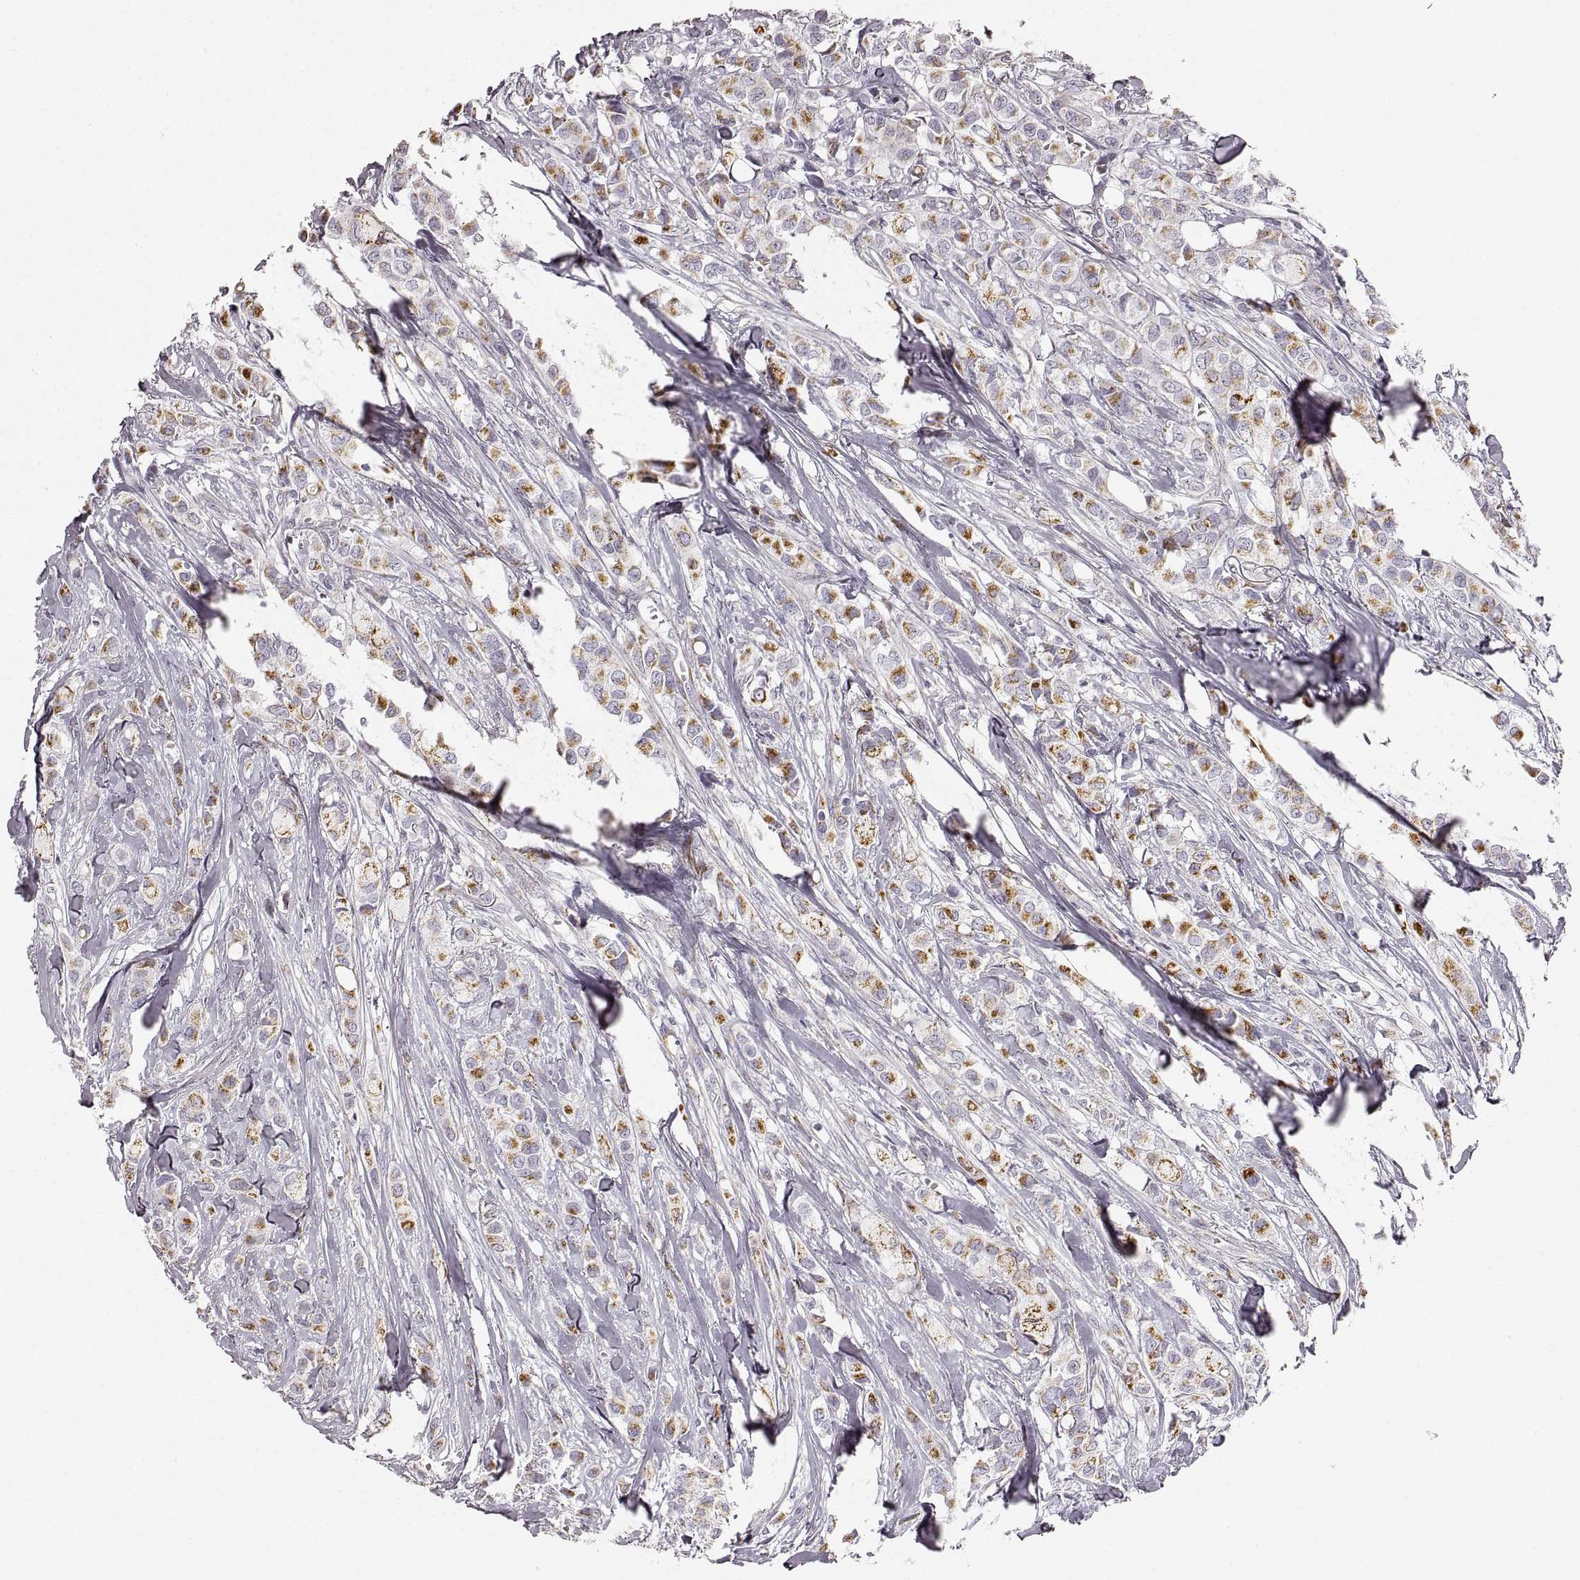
{"staining": {"intensity": "moderate", "quantity": "<25%", "location": "cytoplasmic/membranous"}, "tissue": "breast cancer", "cell_type": "Tumor cells", "image_type": "cancer", "snomed": [{"axis": "morphology", "description": "Duct carcinoma"}, {"axis": "topography", "description": "Breast"}], "caption": "IHC of human breast cancer displays low levels of moderate cytoplasmic/membranous positivity in about <25% of tumor cells.", "gene": "RDH13", "patient": {"sex": "female", "age": 85}}